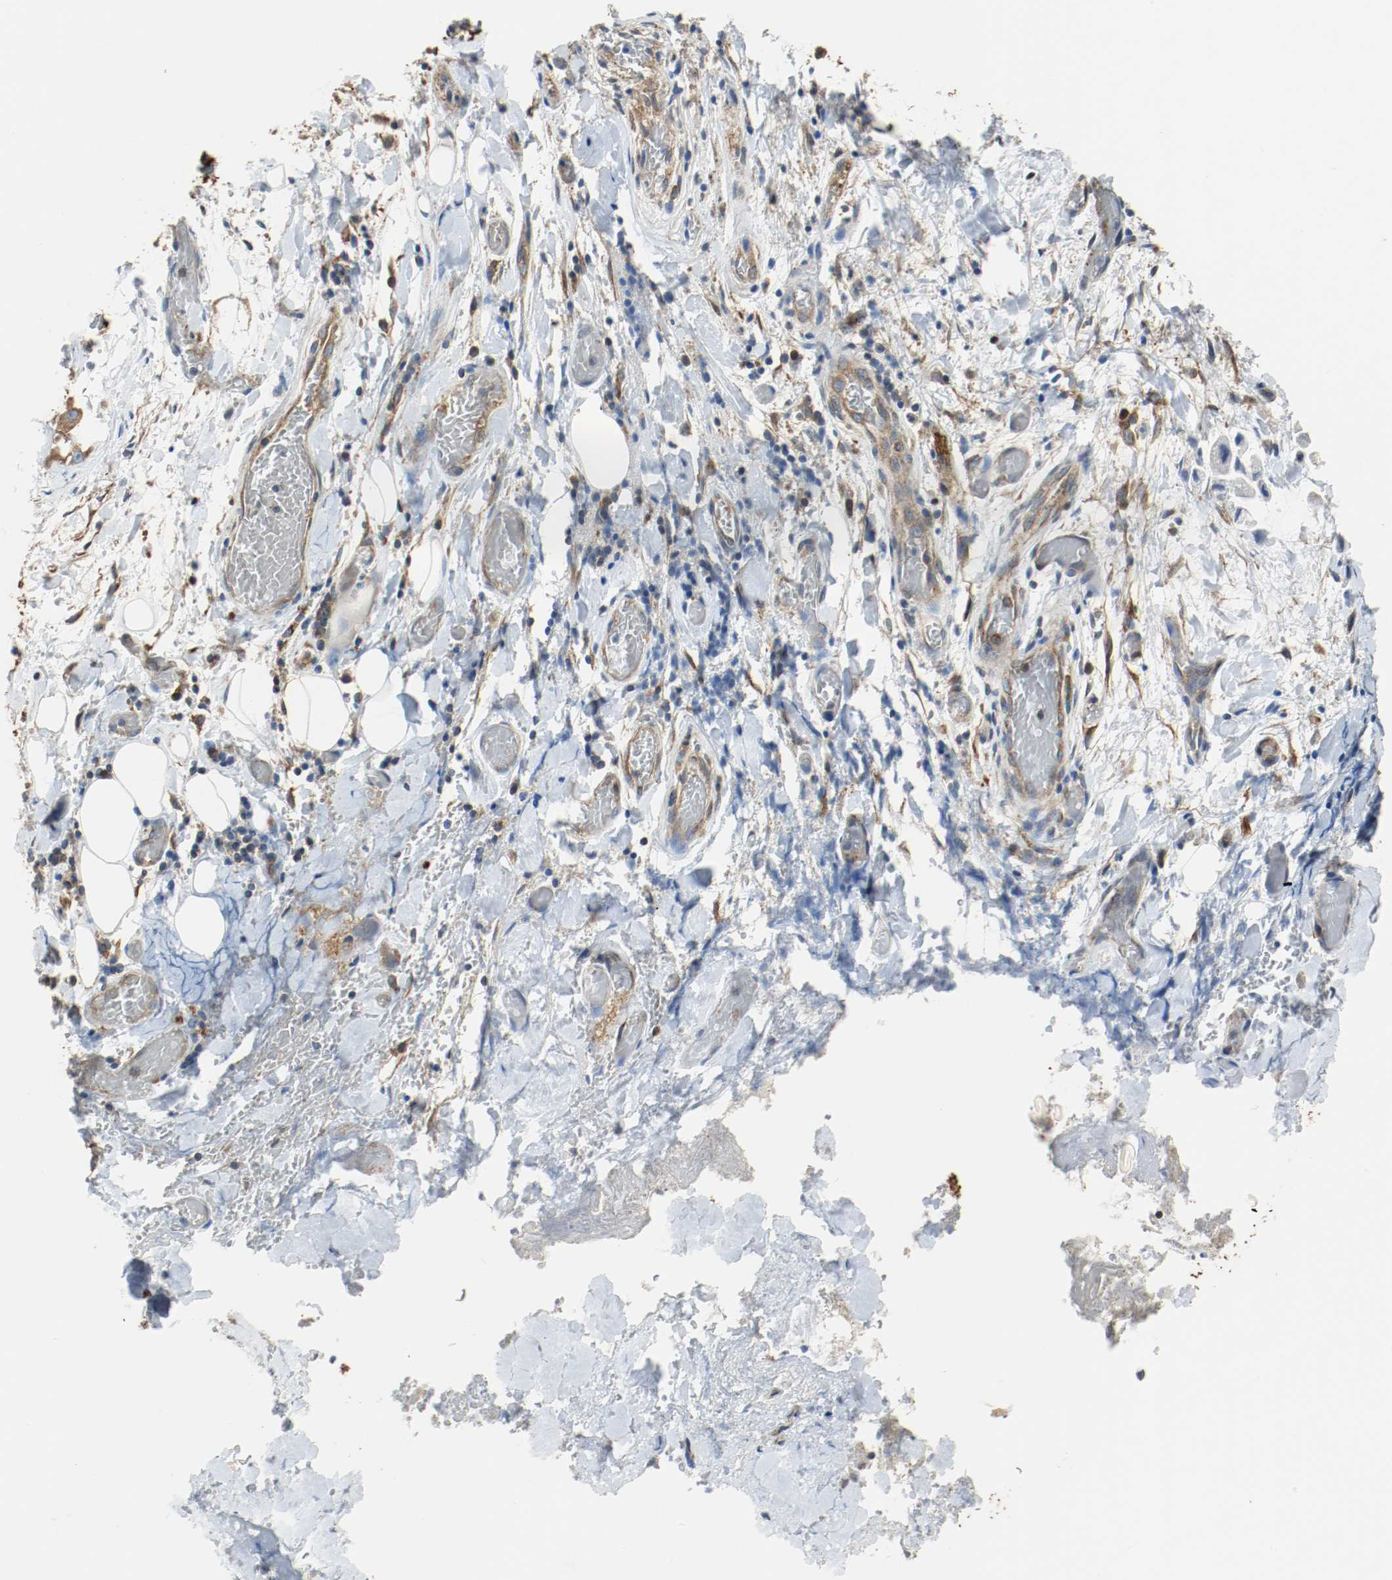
{"staining": {"intensity": "moderate", "quantity": ">75%", "location": "cytoplasmic/membranous"}, "tissue": "adipose tissue", "cell_type": "Adipocytes", "image_type": "normal", "snomed": [{"axis": "morphology", "description": "Normal tissue, NOS"}, {"axis": "morphology", "description": "Cholangiocarcinoma"}, {"axis": "topography", "description": "Liver"}, {"axis": "topography", "description": "Peripheral nerve tissue"}], "caption": "Immunohistochemistry (DAB) staining of normal human adipose tissue reveals moderate cytoplasmic/membranous protein staining in approximately >75% of adipocytes.", "gene": "TUBA3D", "patient": {"sex": "male", "age": 50}}